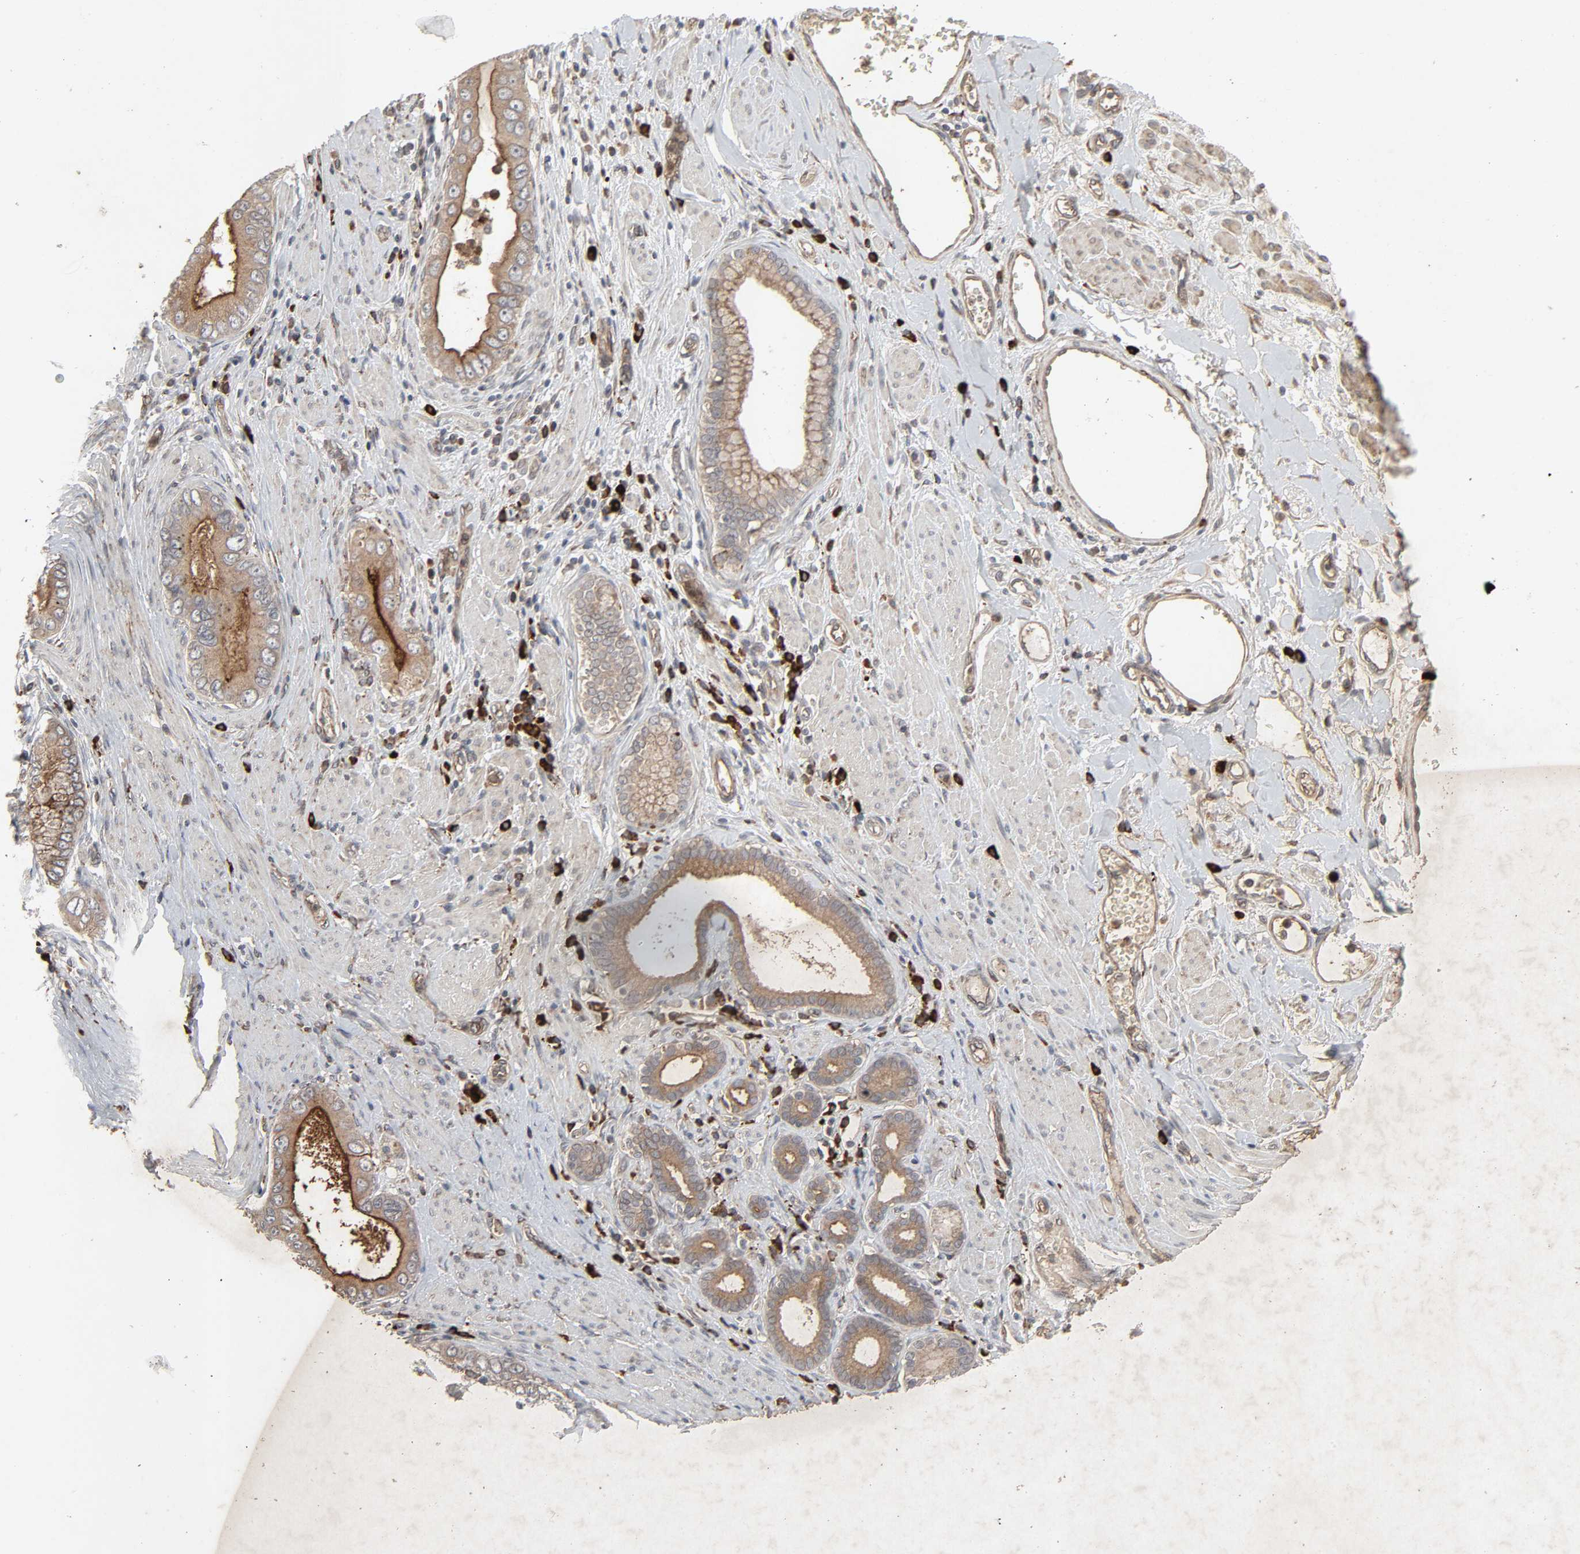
{"staining": {"intensity": "strong", "quantity": ">75%", "location": "cytoplasmic/membranous"}, "tissue": "pancreatic cancer", "cell_type": "Tumor cells", "image_type": "cancer", "snomed": [{"axis": "morphology", "description": "Normal tissue, NOS"}, {"axis": "topography", "description": "Lymph node"}], "caption": "Pancreatic cancer tissue exhibits strong cytoplasmic/membranous expression in about >75% of tumor cells", "gene": "ADCY4", "patient": {"sex": "male", "age": 50}}